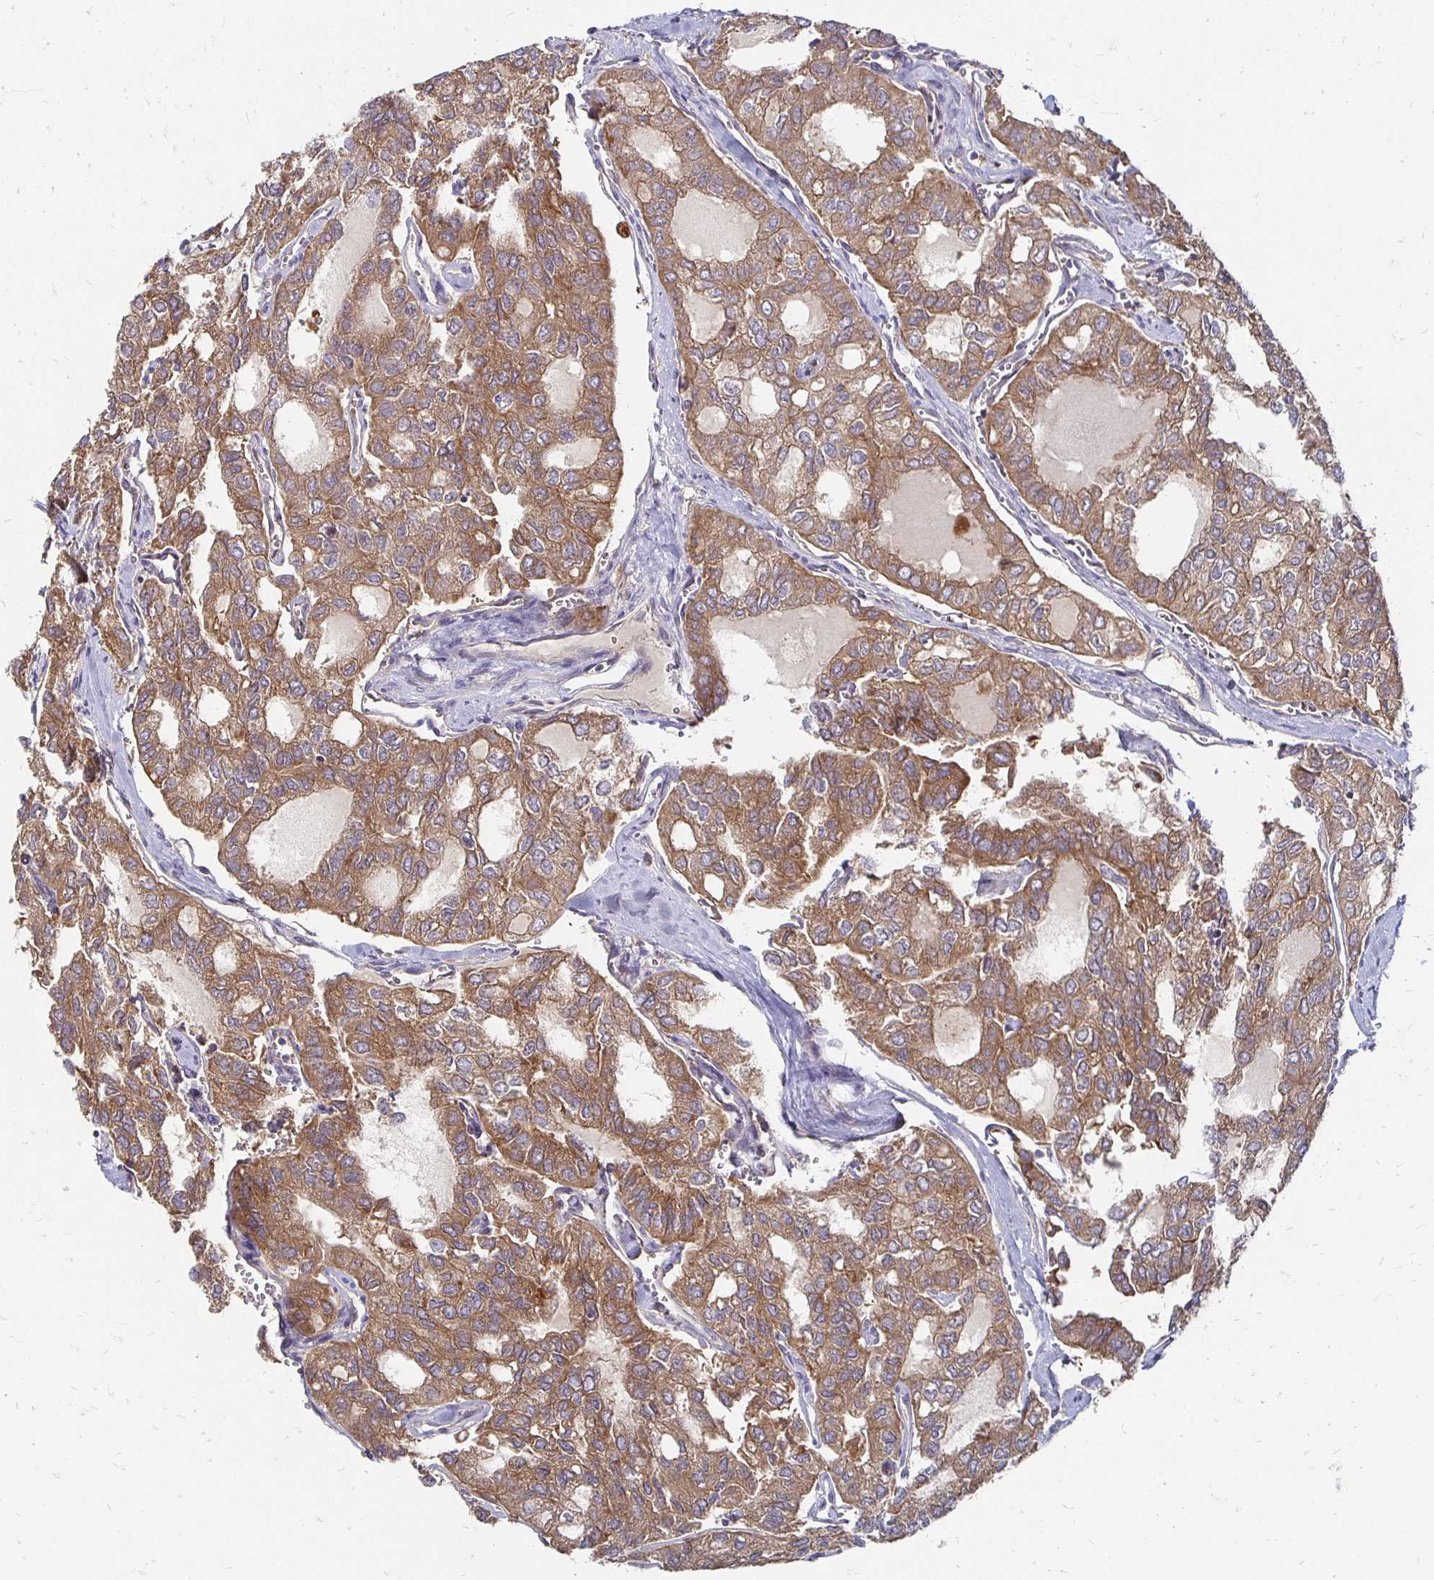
{"staining": {"intensity": "moderate", "quantity": ">75%", "location": "cytoplasmic/membranous"}, "tissue": "thyroid cancer", "cell_type": "Tumor cells", "image_type": "cancer", "snomed": [{"axis": "morphology", "description": "Follicular adenoma carcinoma, NOS"}, {"axis": "topography", "description": "Thyroid gland"}], "caption": "Tumor cells demonstrate moderate cytoplasmic/membranous positivity in approximately >75% of cells in thyroid cancer (follicular adenoma carcinoma). (DAB IHC, brown staining for protein, blue staining for nuclei).", "gene": "NCSTN", "patient": {"sex": "male", "age": 75}}